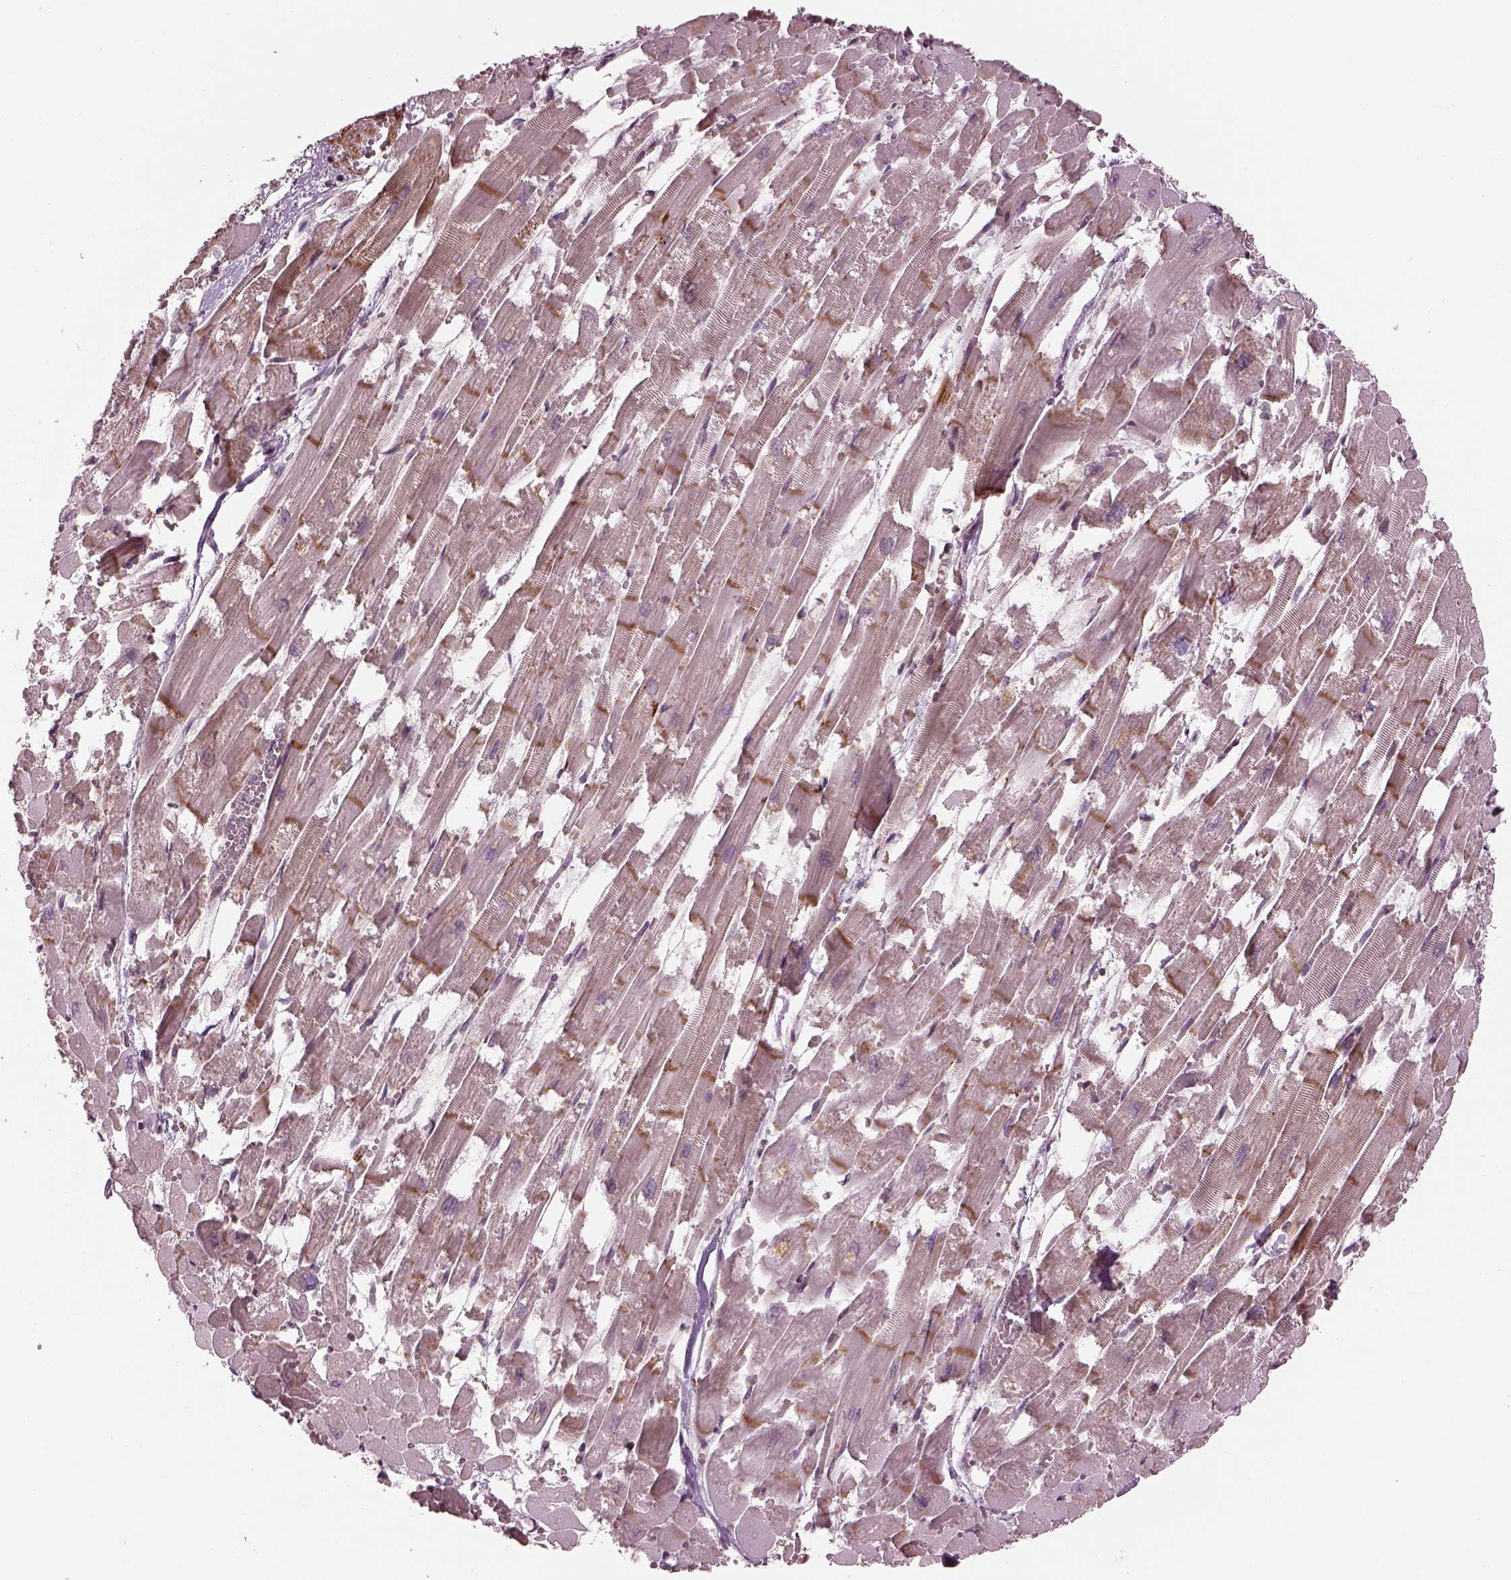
{"staining": {"intensity": "moderate", "quantity": "<25%", "location": "cytoplasmic/membranous"}, "tissue": "heart muscle", "cell_type": "Cardiomyocytes", "image_type": "normal", "snomed": [{"axis": "morphology", "description": "Normal tissue, NOS"}, {"axis": "topography", "description": "Heart"}], "caption": "About <25% of cardiomyocytes in benign human heart muscle show moderate cytoplasmic/membranous protein expression as visualized by brown immunohistochemical staining.", "gene": "LSM14A", "patient": {"sex": "female", "age": 52}}